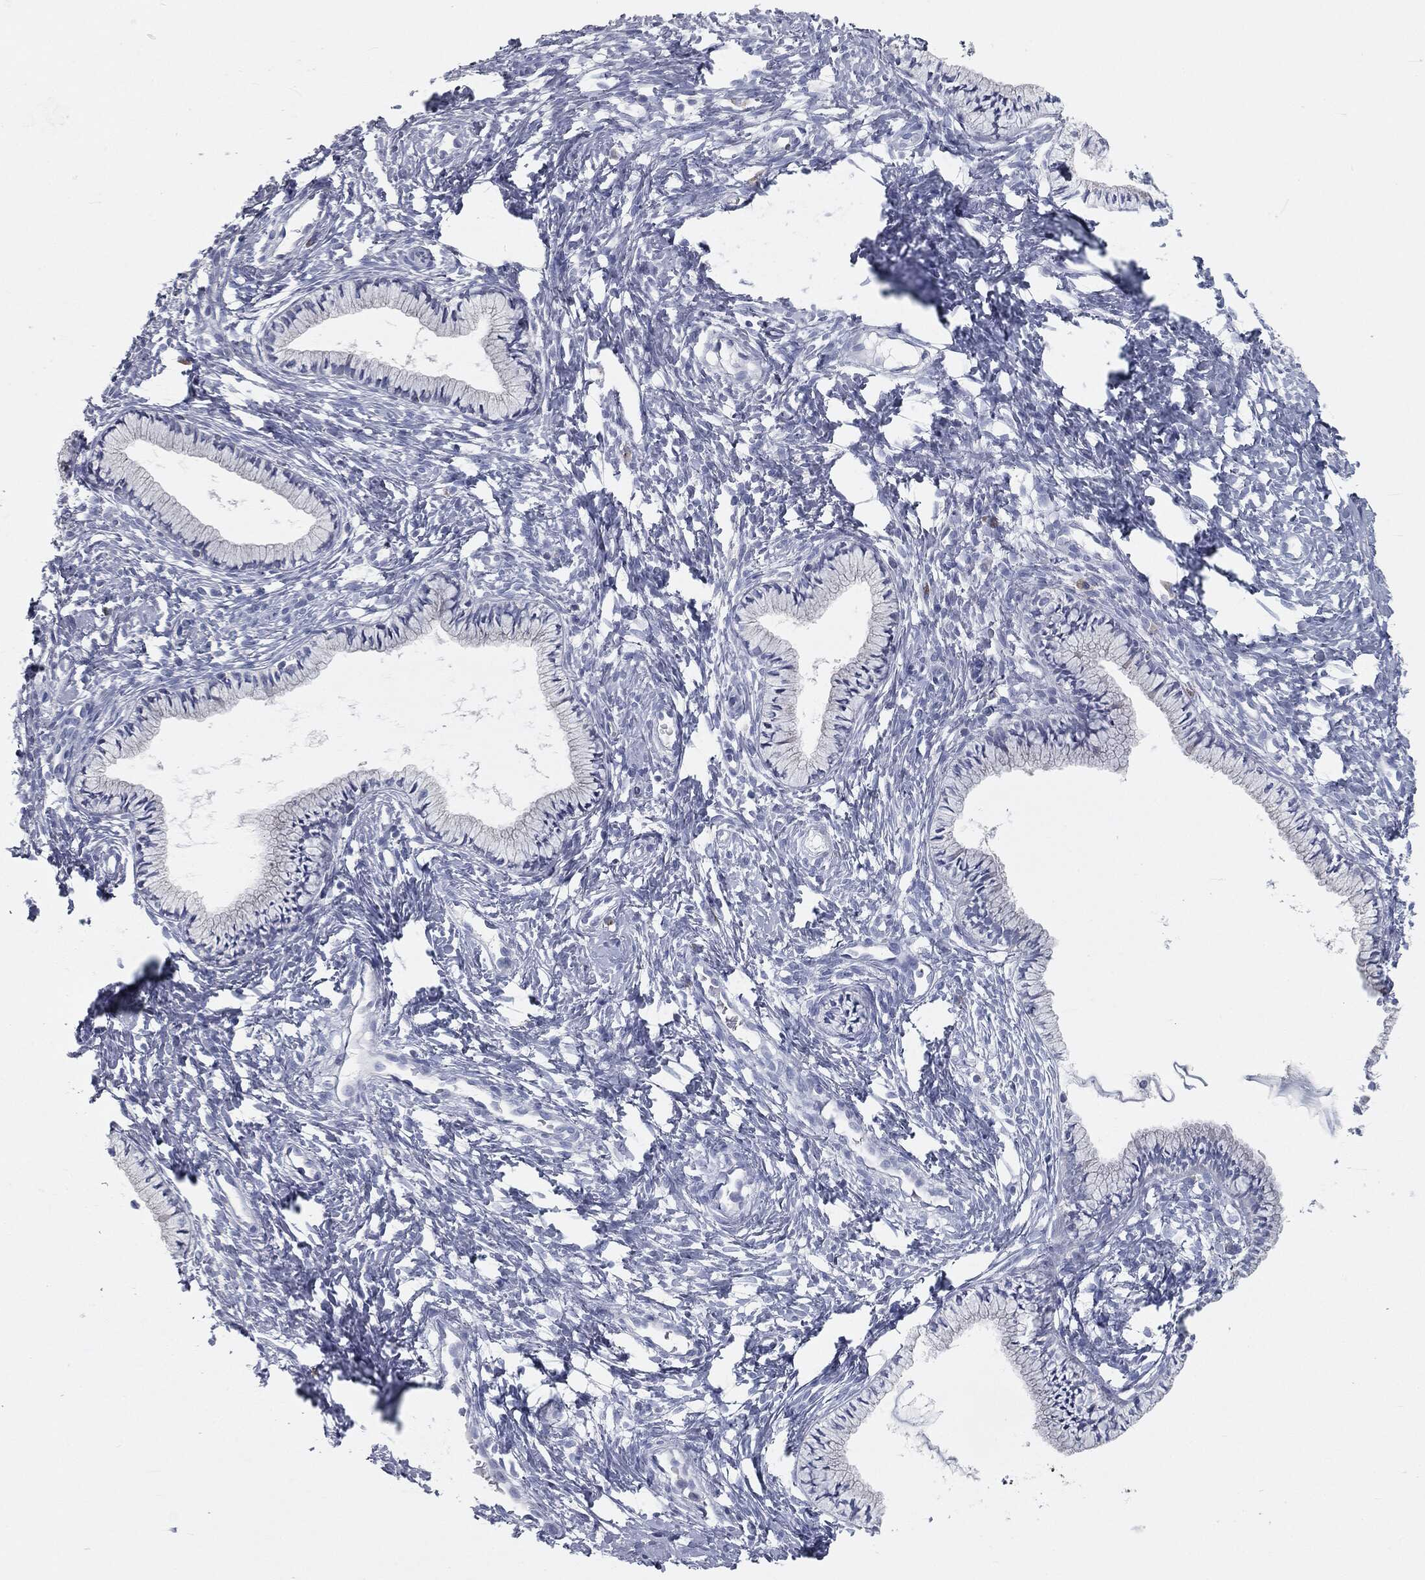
{"staining": {"intensity": "negative", "quantity": "none", "location": "none"}, "tissue": "cervix", "cell_type": "Glandular cells", "image_type": "normal", "snomed": [{"axis": "morphology", "description": "Normal tissue, NOS"}, {"axis": "topography", "description": "Cervix"}], "caption": "This photomicrograph is of unremarkable cervix stained with IHC to label a protein in brown with the nuclei are counter-stained blue. There is no positivity in glandular cells.", "gene": "CAV3", "patient": {"sex": "female", "age": 39}}